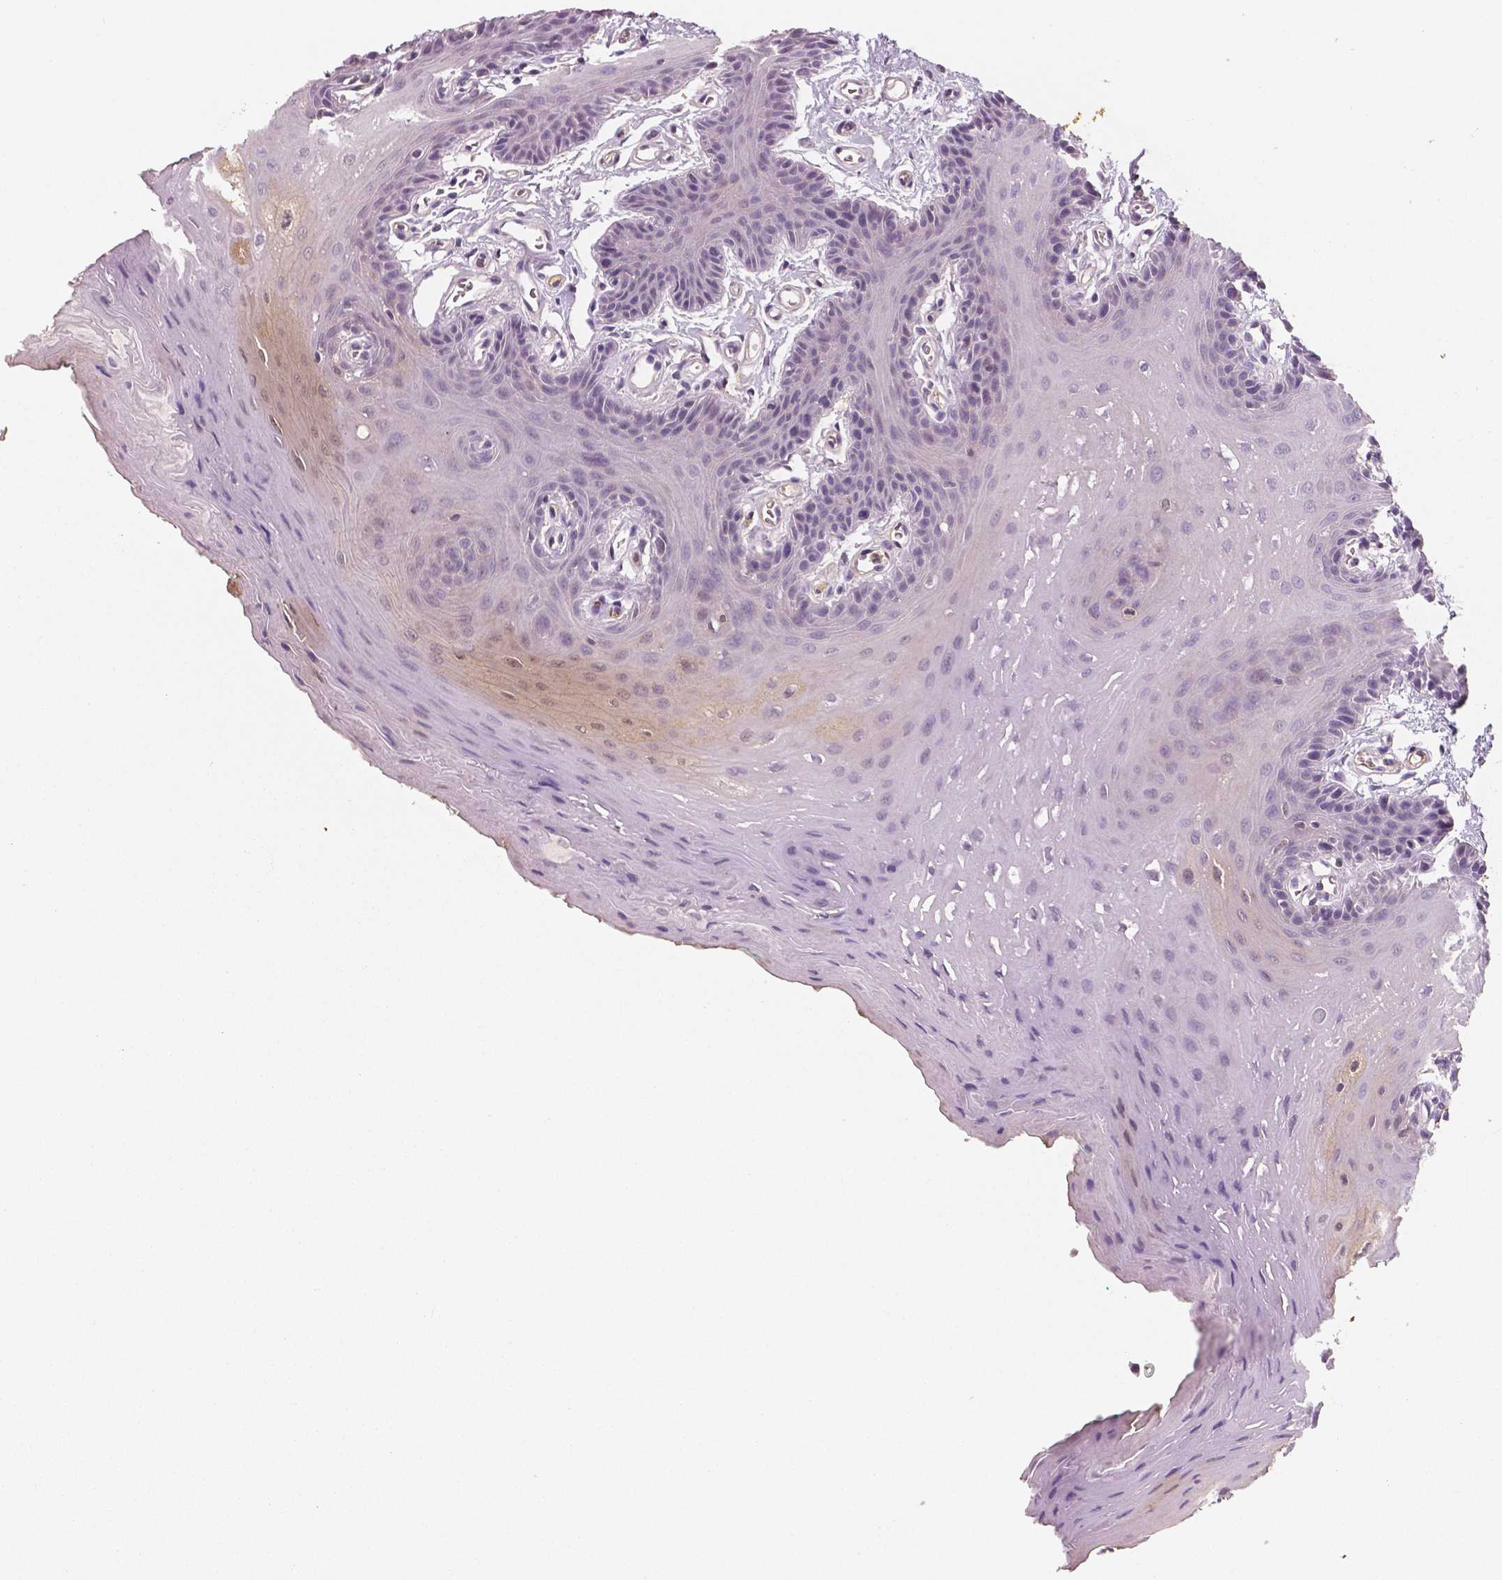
{"staining": {"intensity": "strong", "quantity": "25%-75%", "location": "cytoplasmic/membranous"}, "tissue": "oral mucosa", "cell_type": "Squamous epithelial cells", "image_type": "normal", "snomed": [{"axis": "morphology", "description": "Normal tissue, NOS"}, {"axis": "morphology", "description": "Squamous cell carcinoma, NOS"}, {"axis": "topography", "description": "Oral tissue"}, {"axis": "topography", "description": "Head-Neck"}], "caption": "Immunohistochemistry micrograph of unremarkable oral mucosa: oral mucosa stained using immunohistochemistry reveals high levels of strong protein expression localized specifically in the cytoplasmic/membranous of squamous epithelial cells, appearing as a cytoplasmic/membranous brown color.", "gene": "APOA4", "patient": {"sex": "female", "age": 50}}